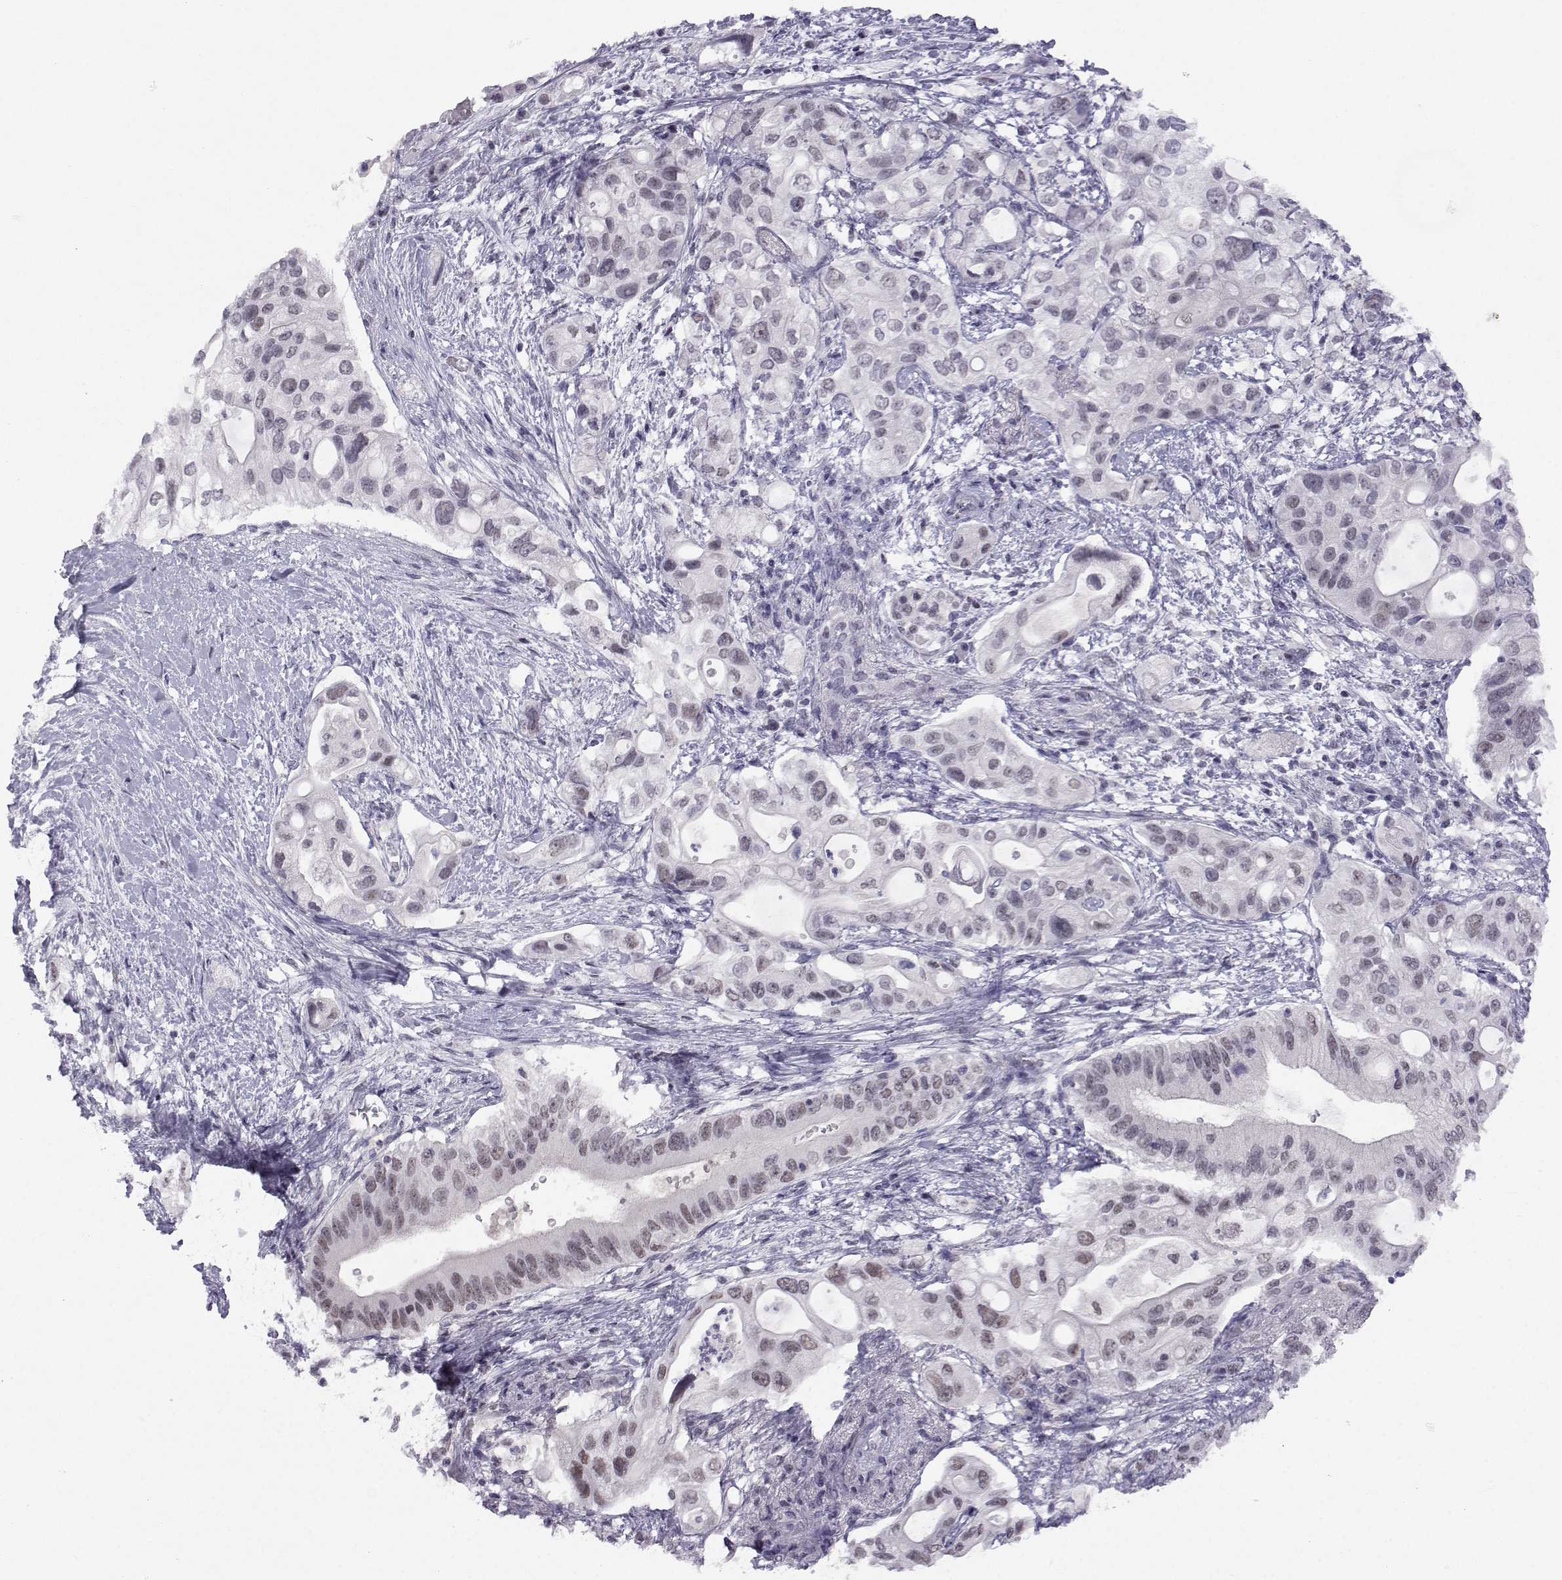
{"staining": {"intensity": "weak", "quantity": "<25%", "location": "nuclear"}, "tissue": "pancreatic cancer", "cell_type": "Tumor cells", "image_type": "cancer", "snomed": [{"axis": "morphology", "description": "Adenocarcinoma, NOS"}, {"axis": "topography", "description": "Pancreas"}], "caption": "Tumor cells show no significant protein positivity in adenocarcinoma (pancreatic). (DAB (3,3'-diaminobenzidine) IHC, high magnification).", "gene": "MED26", "patient": {"sex": "female", "age": 72}}